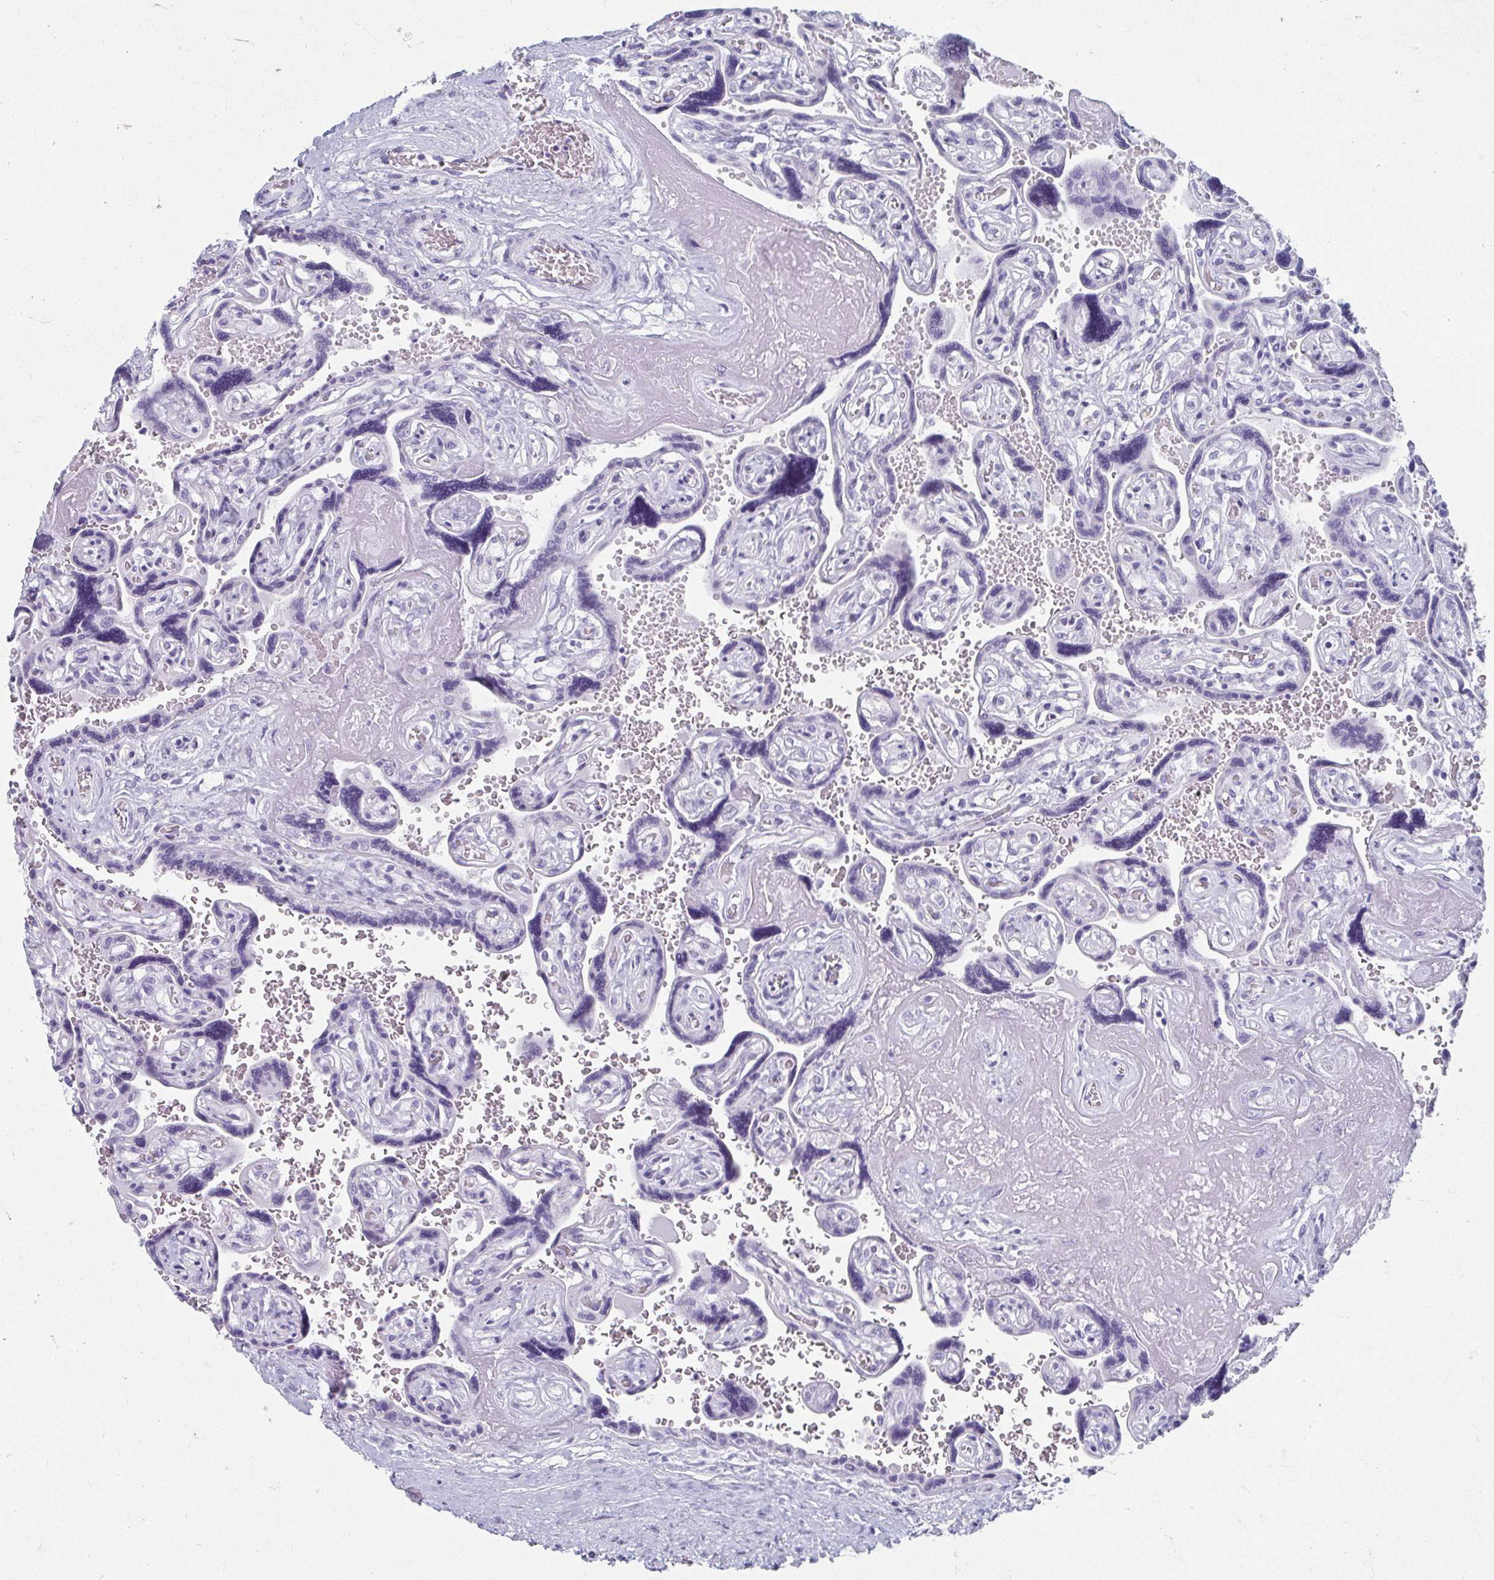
{"staining": {"intensity": "negative", "quantity": "none", "location": "none"}, "tissue": "placenta", "cell_type": "Trophoblastic cells", "image_type": "normal", "snomed": [{"axis": "morphology", "description": "Normal tissue, NOS"}, {"axis": "topography", "description": "Placenta"}], "caption": "IHC of benign human placenta displays no expression in trophoblastic cells. The staining is performed using DAB brown chromogen with nuclei counter-stained in using hematoxylin.", "gene": "GHRL", "patient": {"sex": "female", "age": 32}}